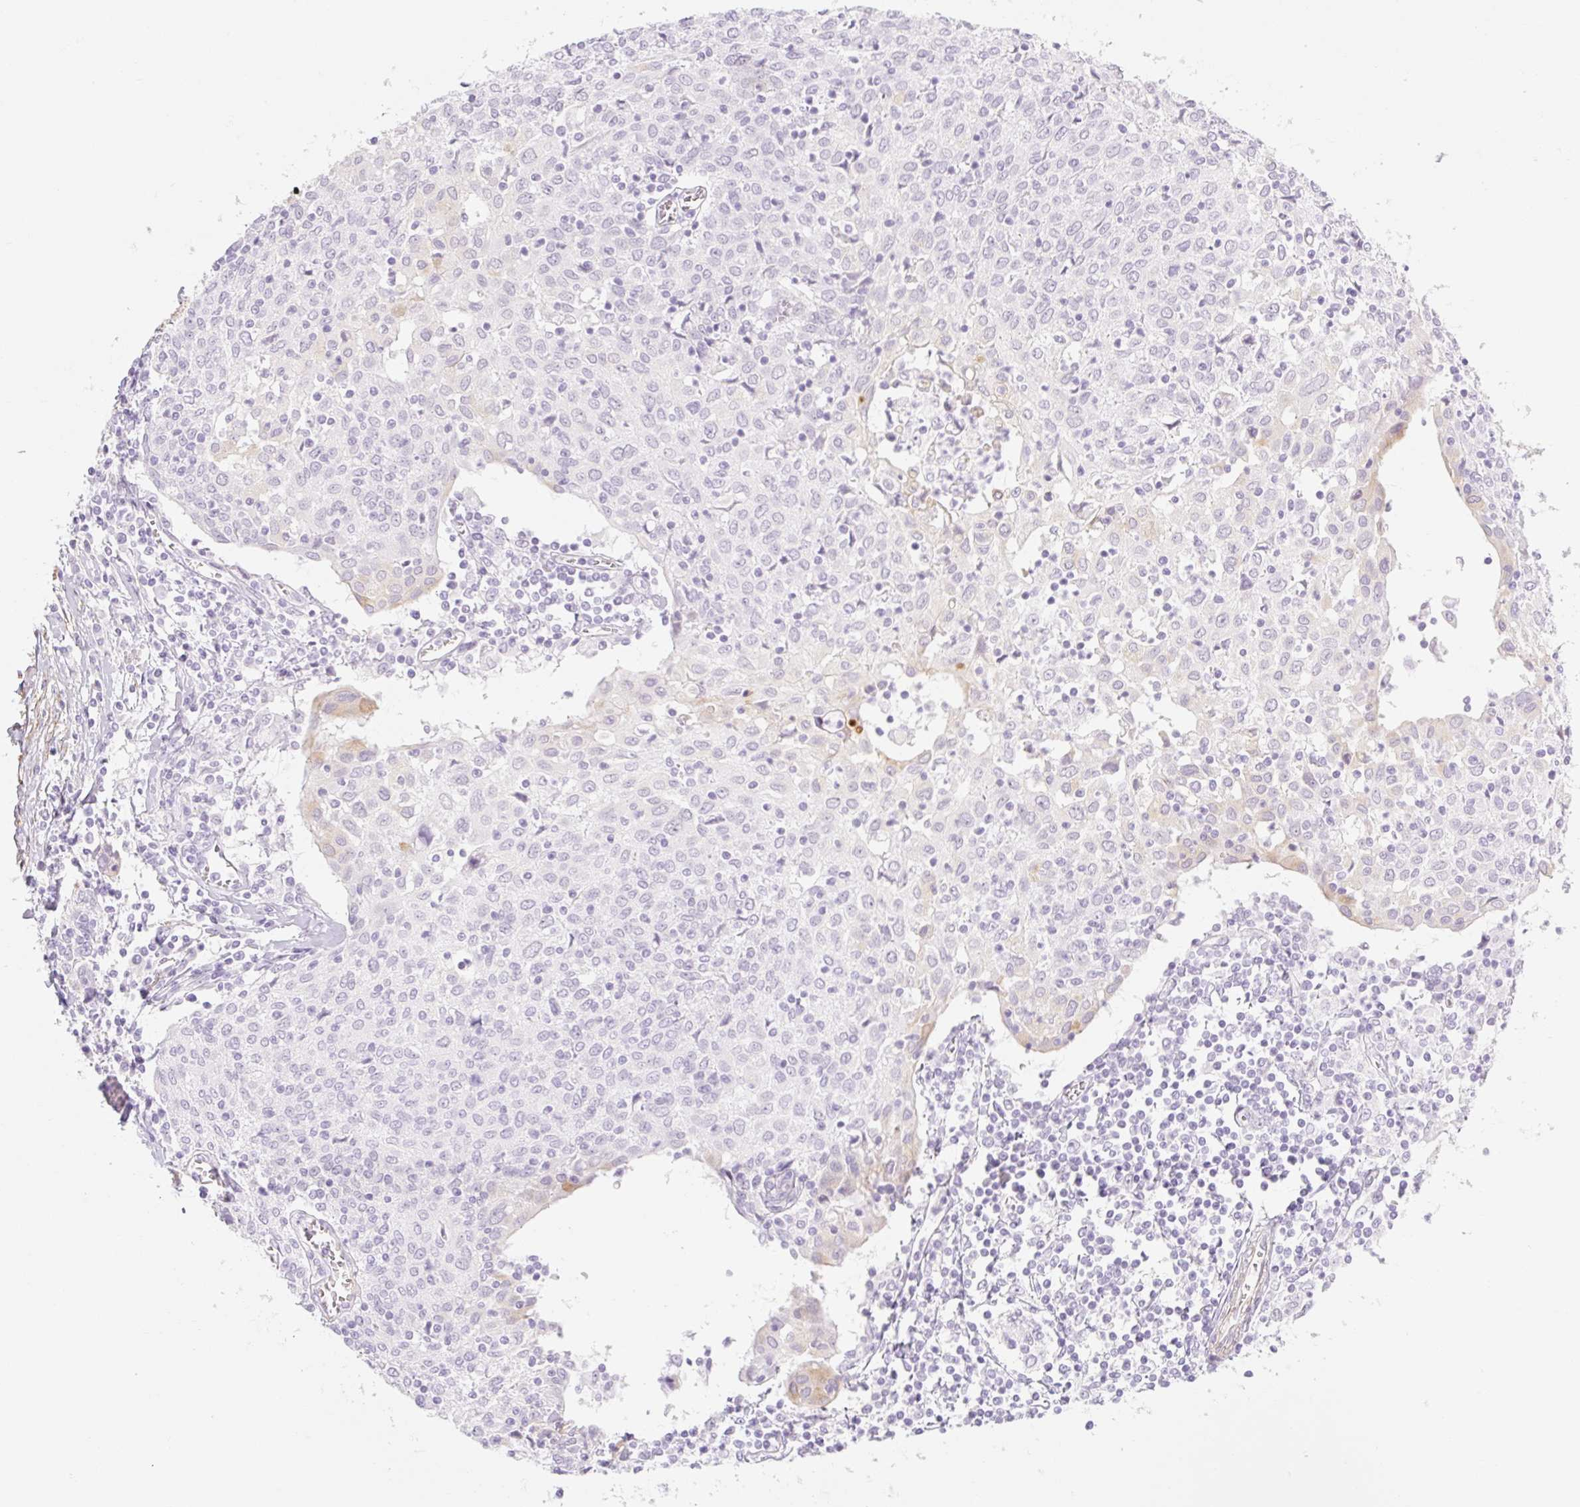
{"staining": {"intensity": "negative", "quantity": "none", "location": "none"}, "tissue": "cervical cancer", "cell_type": "Tumor cells", "image_type": "cancer", "snomed": [{"axis": "morphology", "description": "Squamous cell carcinoma, NOS"}, {"axis": "topography", "description": "Cervix"}], "caption": "There is no significant positivity in tumor cells of squamous cell carcinoma (cervical).", "gene": "TAF1L", "patient": {"sex": "female", "age": 52}}